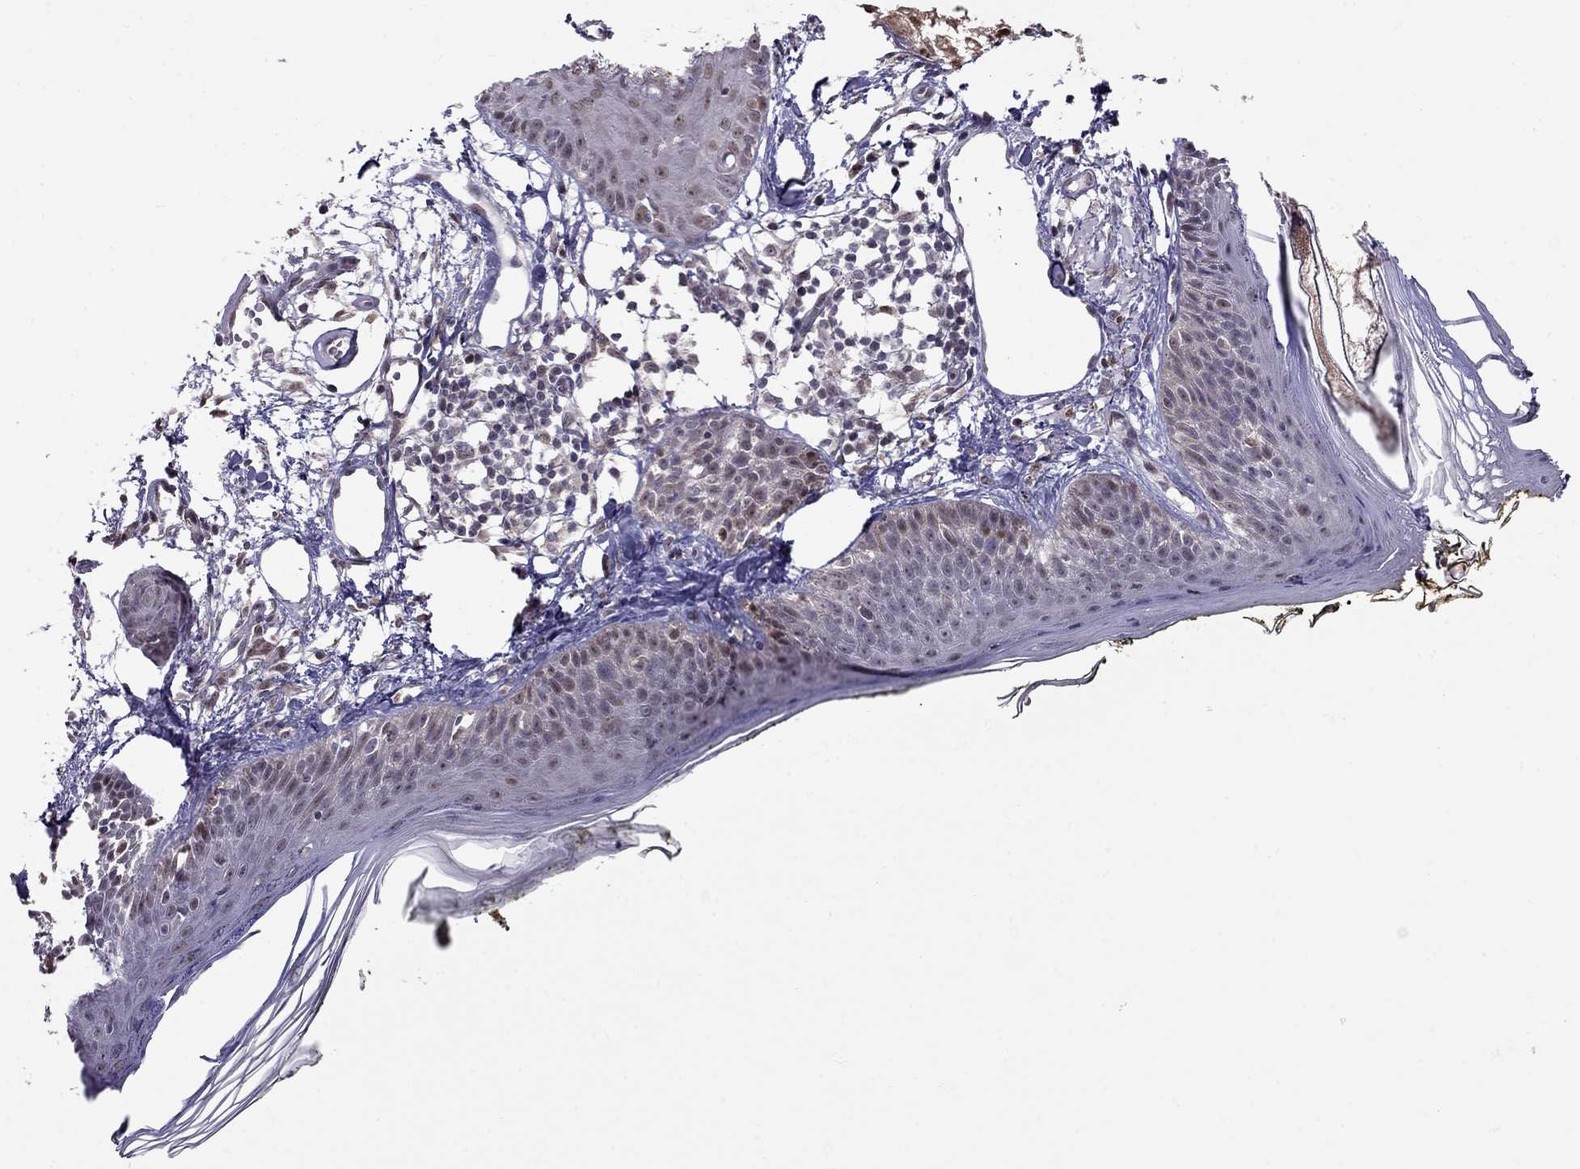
{"staining": {"intensity": "negative", "quantity": "none", "location": "none"}, "tissue": "skin", "cell_type": "Fibroblasts", "image_type": "normal", "snomed": [{"axis": "morphology", "description": "Normal tissue, NOS"}, {"axis": "topography", "description": "Skin"}], "caption": "Skin was stained to show a protein in brown. There is no significant positivity in fibroblasts. Brightfield microscopy of IHC stained with DAB (3,3'-diaminobenzidine) (brown) and hematoxylin (blue), captured at high magnification.", "gene": "LRRC39", "patient": {"sex": "male", "age": 76}}